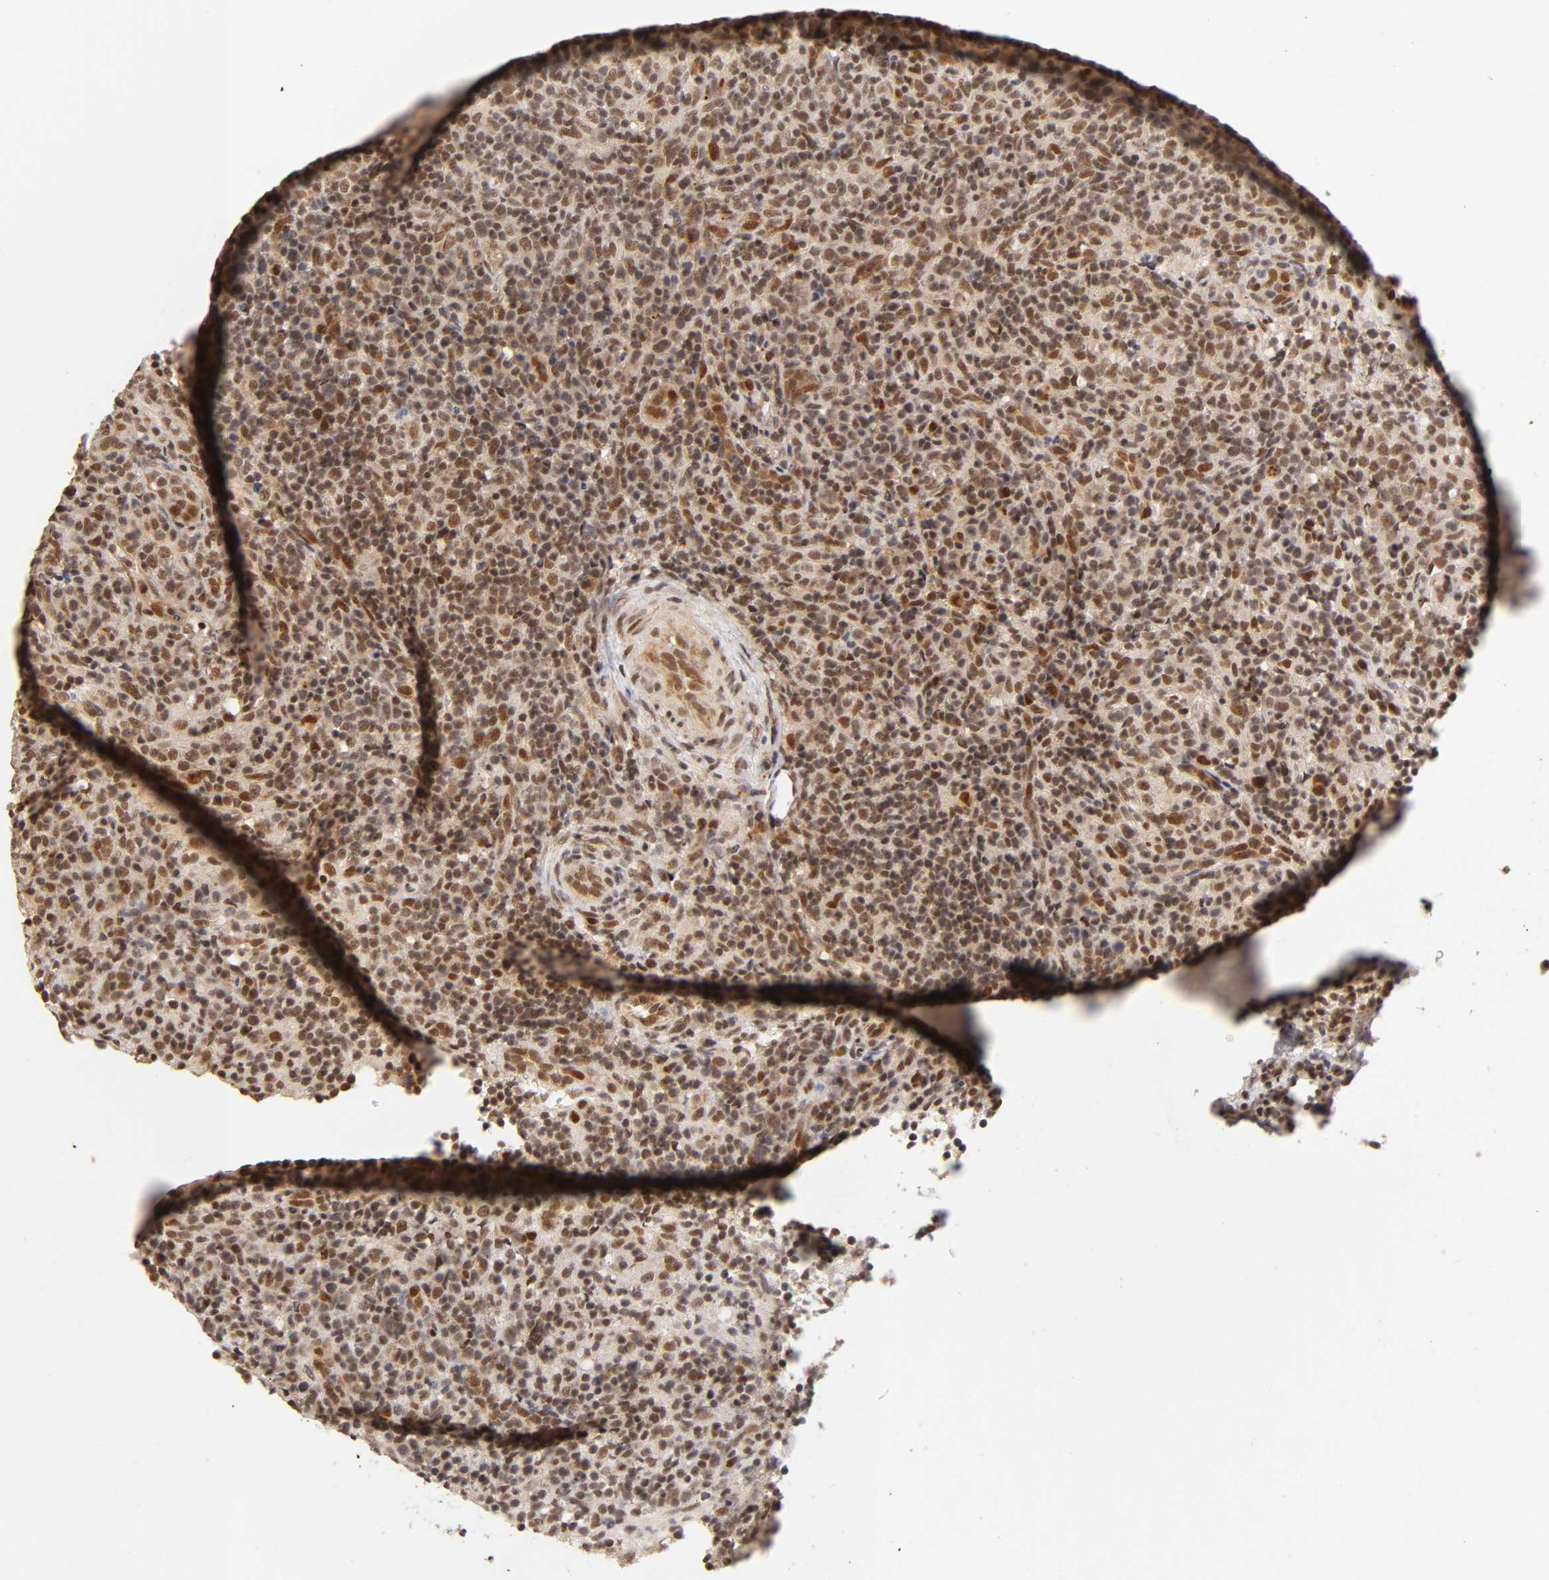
{"staining": {"intensity": "moderate", "quantity": "25%-75%", "location": "cytoplasmic/membranous,nuclear"}, "tissue": "lymphoma", "cell_type": "Tumor cells", "image_type": "cancer", "snomed": [{"axis": "morphology", "description": "Malignant lymphoma, non-Hodgkin's type, High grade"}, {"axis": "topography", "description": "Lymph node"}], "caption": "This histopathology image shows immunohistochemistry (IHC) staining of malignant lymphoma, non-Hodgkin's type (high-grade), with medium moderate cytoplasmic/membranous and nuclear staining in approximately 25%-75% of tumor cells.", "gene": "TAF10", "patient": {"sex": "female", "age": 76}}